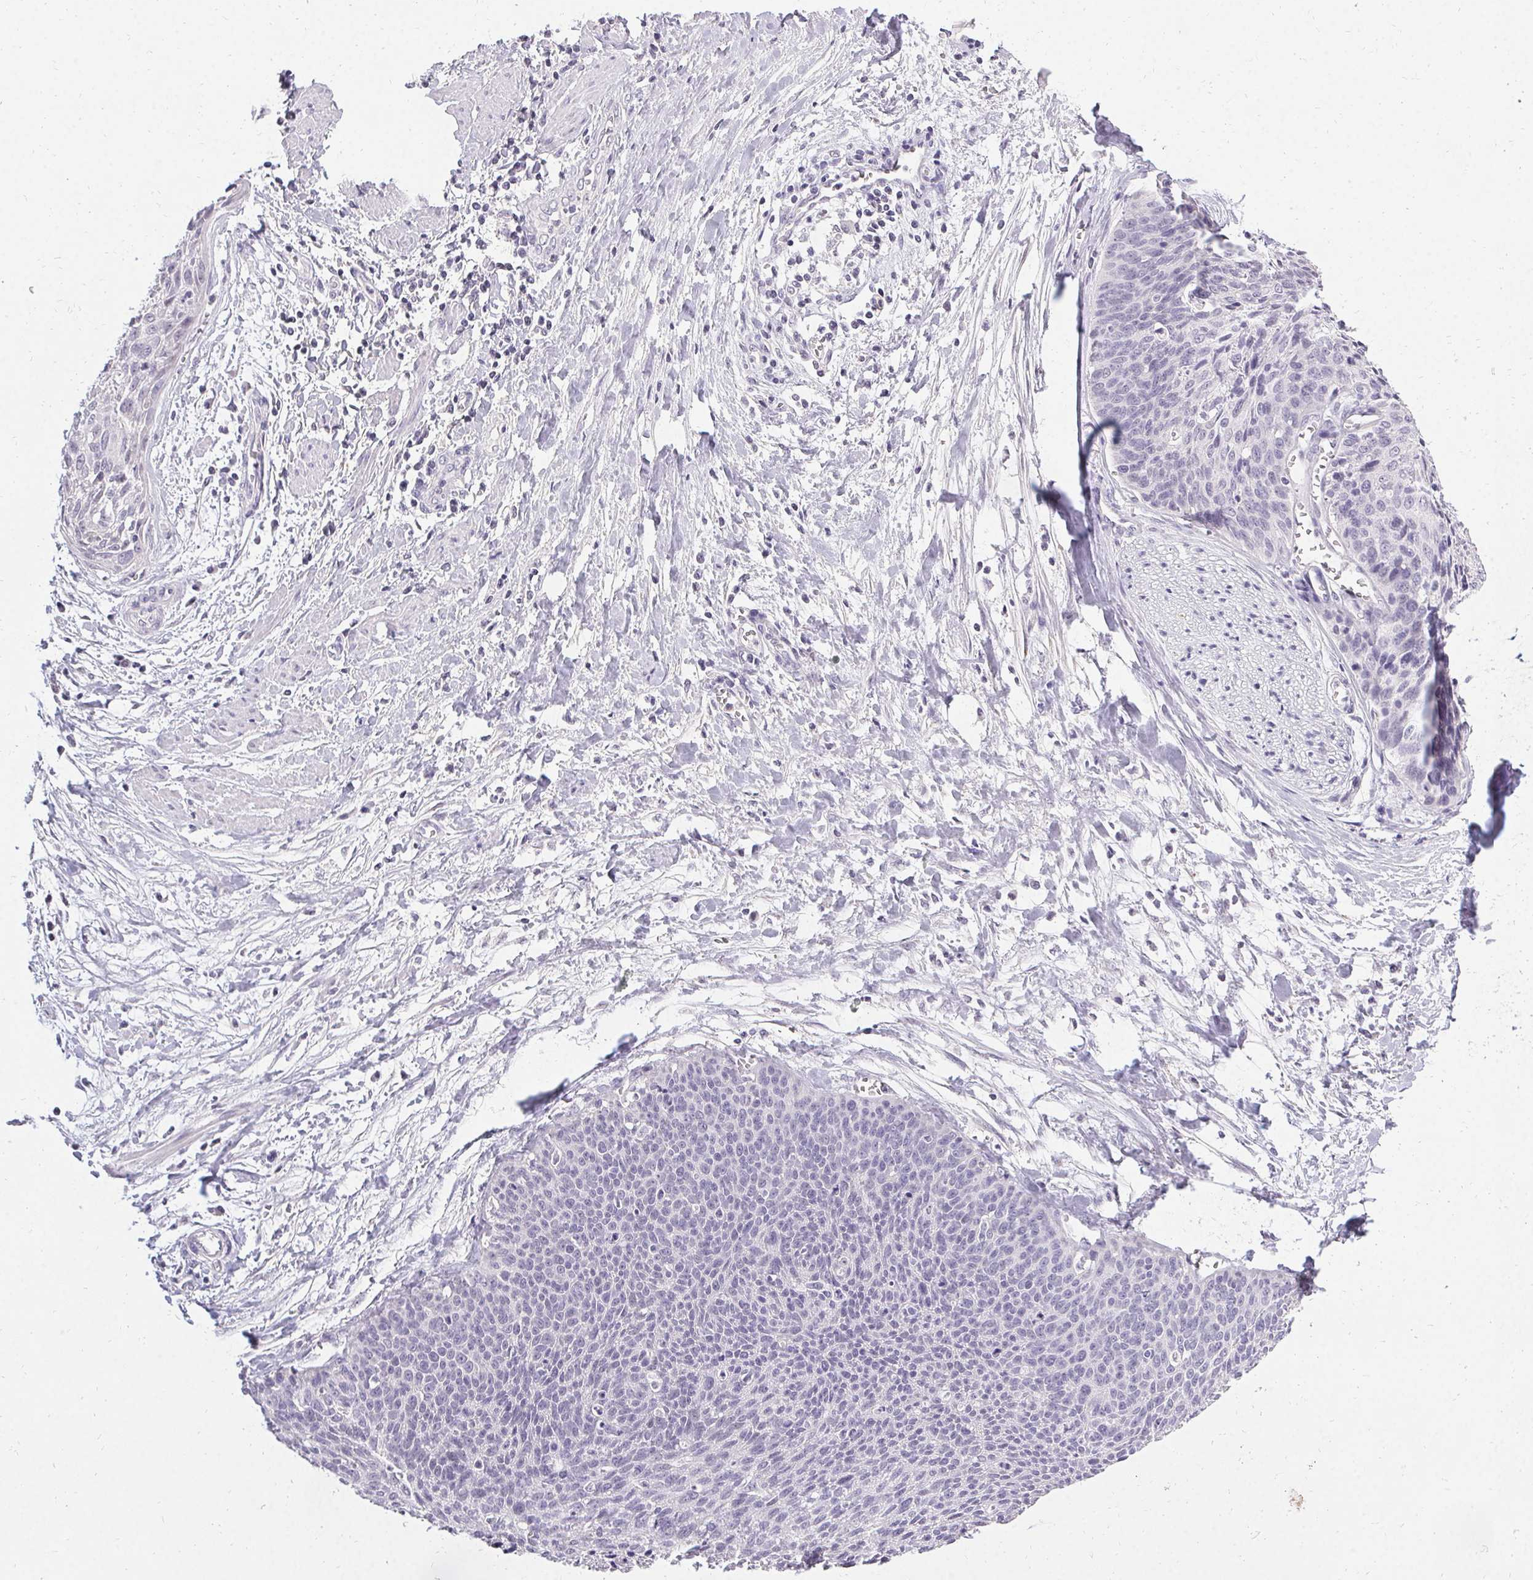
{"staining": {"intensity": "negative", "quantity": "none", "location": "none"}, "tissue": "cervical cancer", "cell_type": "Tumor cells", "image_type": "cancer", "snomed": [{"axis": "morphology", "description": "Squamous cell carcinoma, NOS"}, {"axis": "topography", "description": "Cervix"}], "caption": "A high-resolution histopathology image shows immunohistochemistry staining of cervical cancer, which reveals no significant expression in tumor cells. The staining was performed using DAB to visualize the protein expression in brown, while the nuclei were stained in blue with hematoxylin (Magnification: 20x).", "gene": "PMEL", "patient": {"sex": "female", "age": 55}}